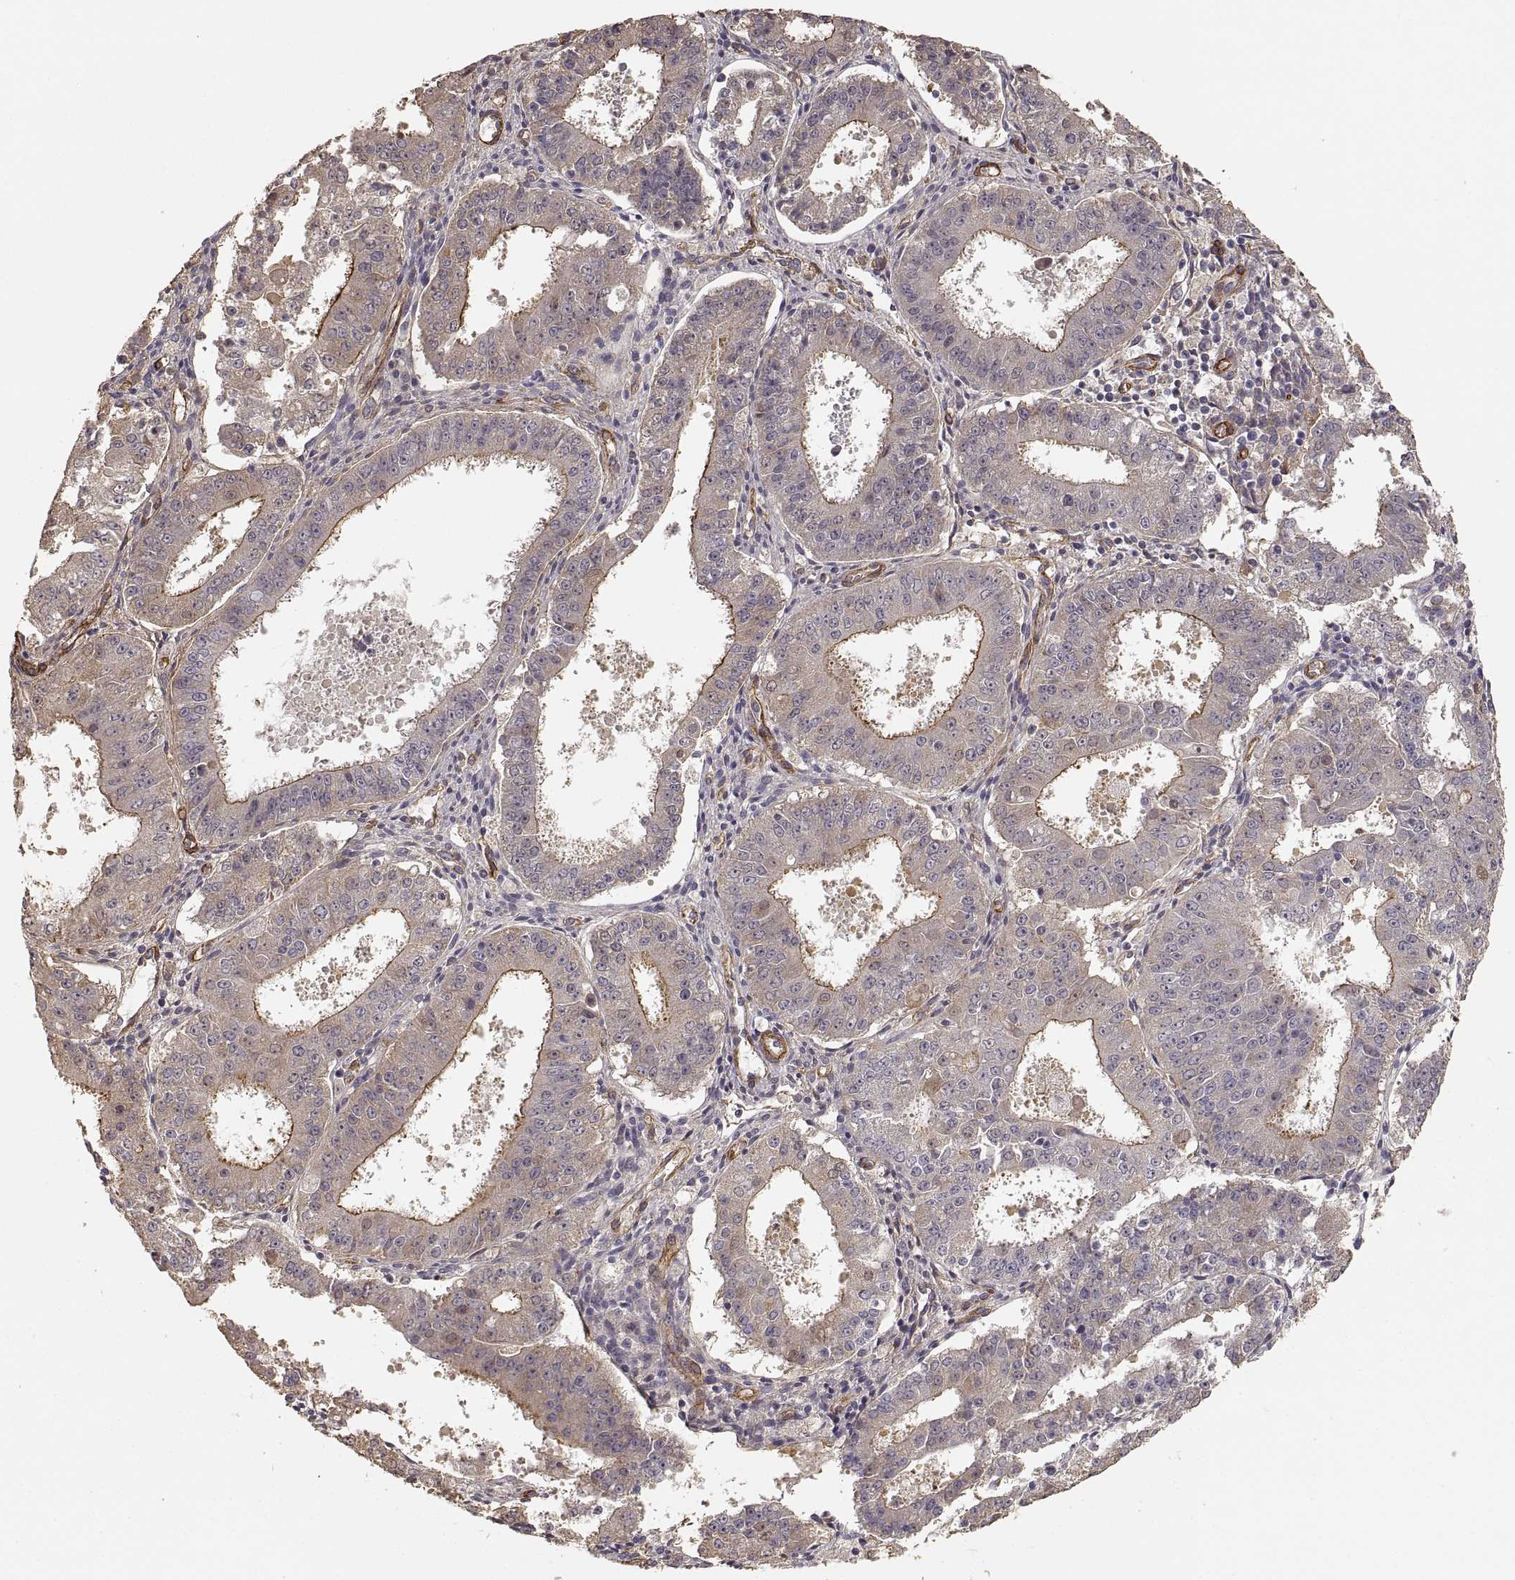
{"staining": {"intensity": "moderate", "quantity": "25%-75%", "location": "cytoplasmic/membranous"}, "tissue": "ovarian cancer", "cell_type": "Tumor cells", "image_type": "cancer", "snomed": [{"axis": "morphology", "description": "Carcinoma, endometroid"}, {"axis": "topography", "description": "Ovary"}], "caption": "Immunohistochemical staining of ovarian cancer demonstrates medium levels of moderate cytoplasmic/membranous positivity in about 25%-75% of tumor cells.", "gene": "LAMA4", "patient": {"sex": "female", "age": 42}}